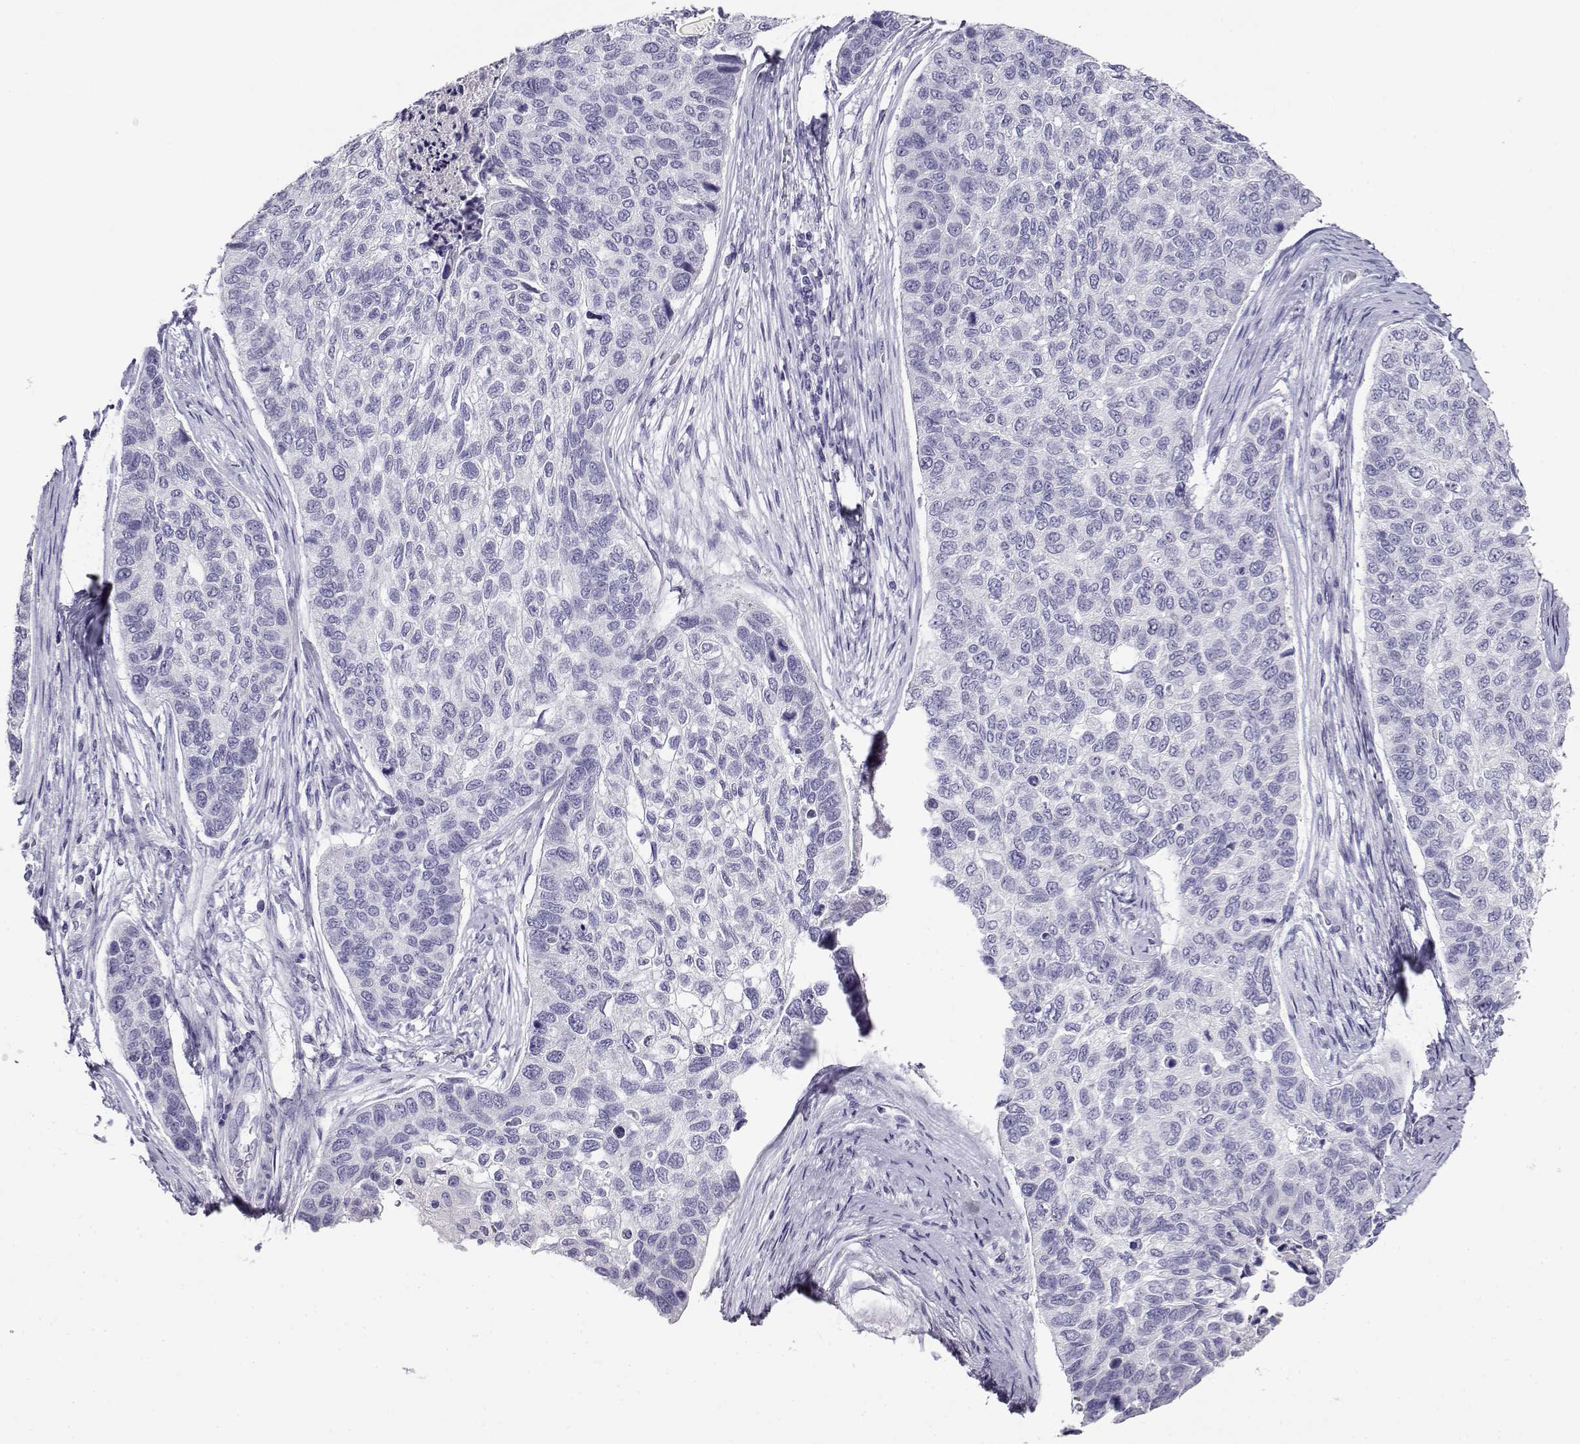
{"staining": {"intensity": "negative", "quantity": "none", "location": "none"}, "tissue": "lung cancer", "cell_type": "Tumor cells", "image_type": "cancer", "snomed": [{"axis": "morphology", "description": "Squamous cell carcinoma, NOS"}, {"axis": "topography", "description": "Lung"}], "caption": "Histopathology image shows no protein positivity in tumor cells of lung cancer tissue.", "gene": "CABS1", "patient": {"sex": "male", "age": 69}}